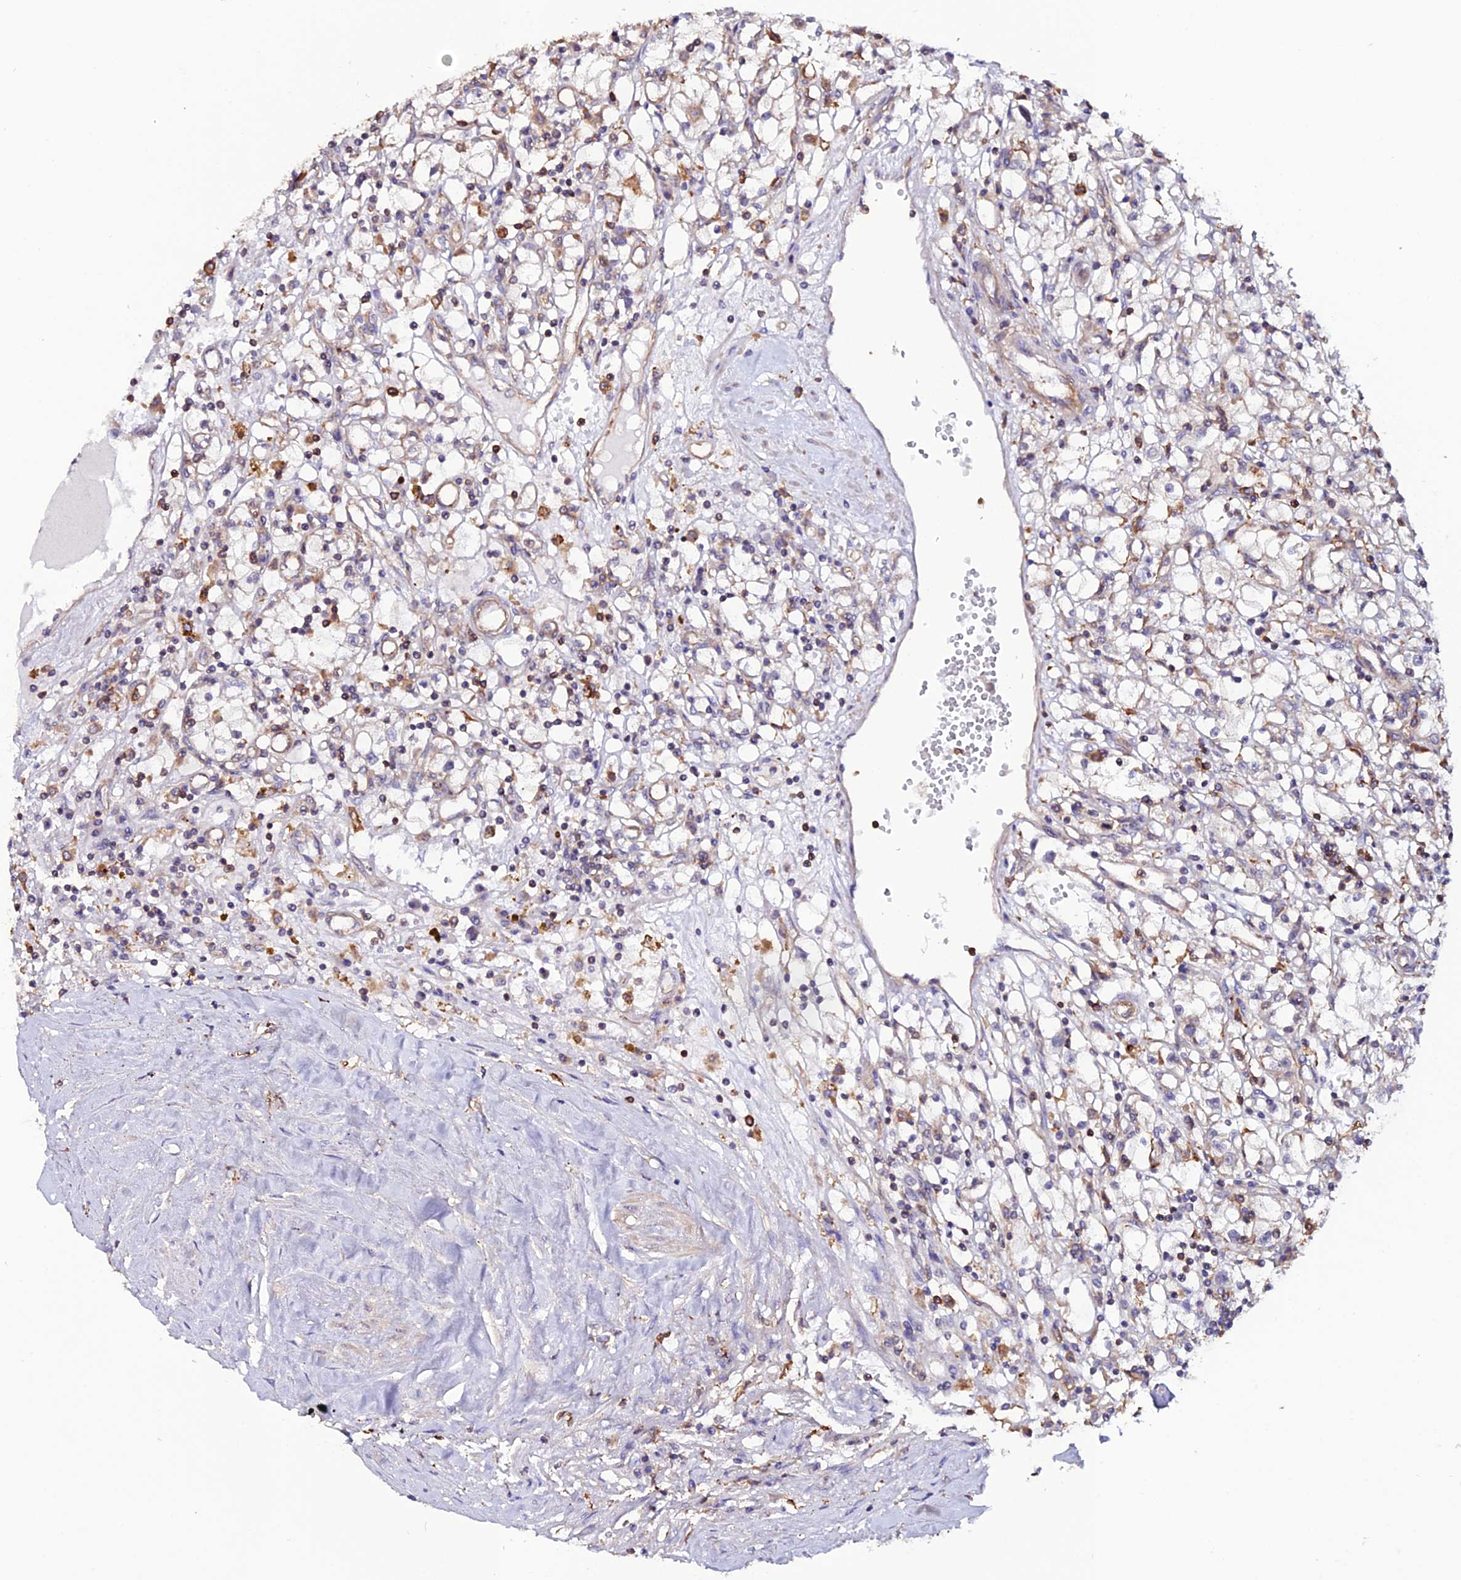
{"staining": {"intensity": "moderate", "quantity": "<25%", "location": "nuclear"}, "tissue": "renal cancer", "cell_type": "Tumor cells", "image_type": "cancer", "snomed": [{"axis": "morphology", "description": "Adenocarcinoma, NOS"}, {"axis": "topography", "description": "Kidney"}], "caption": "This image shows IHC staining of renal cancer, with low moderate nuclear expression in approximately <25% of tumor cells.", "gene": "USP17L15", "patient": {"sex": "male", "age": 56}}